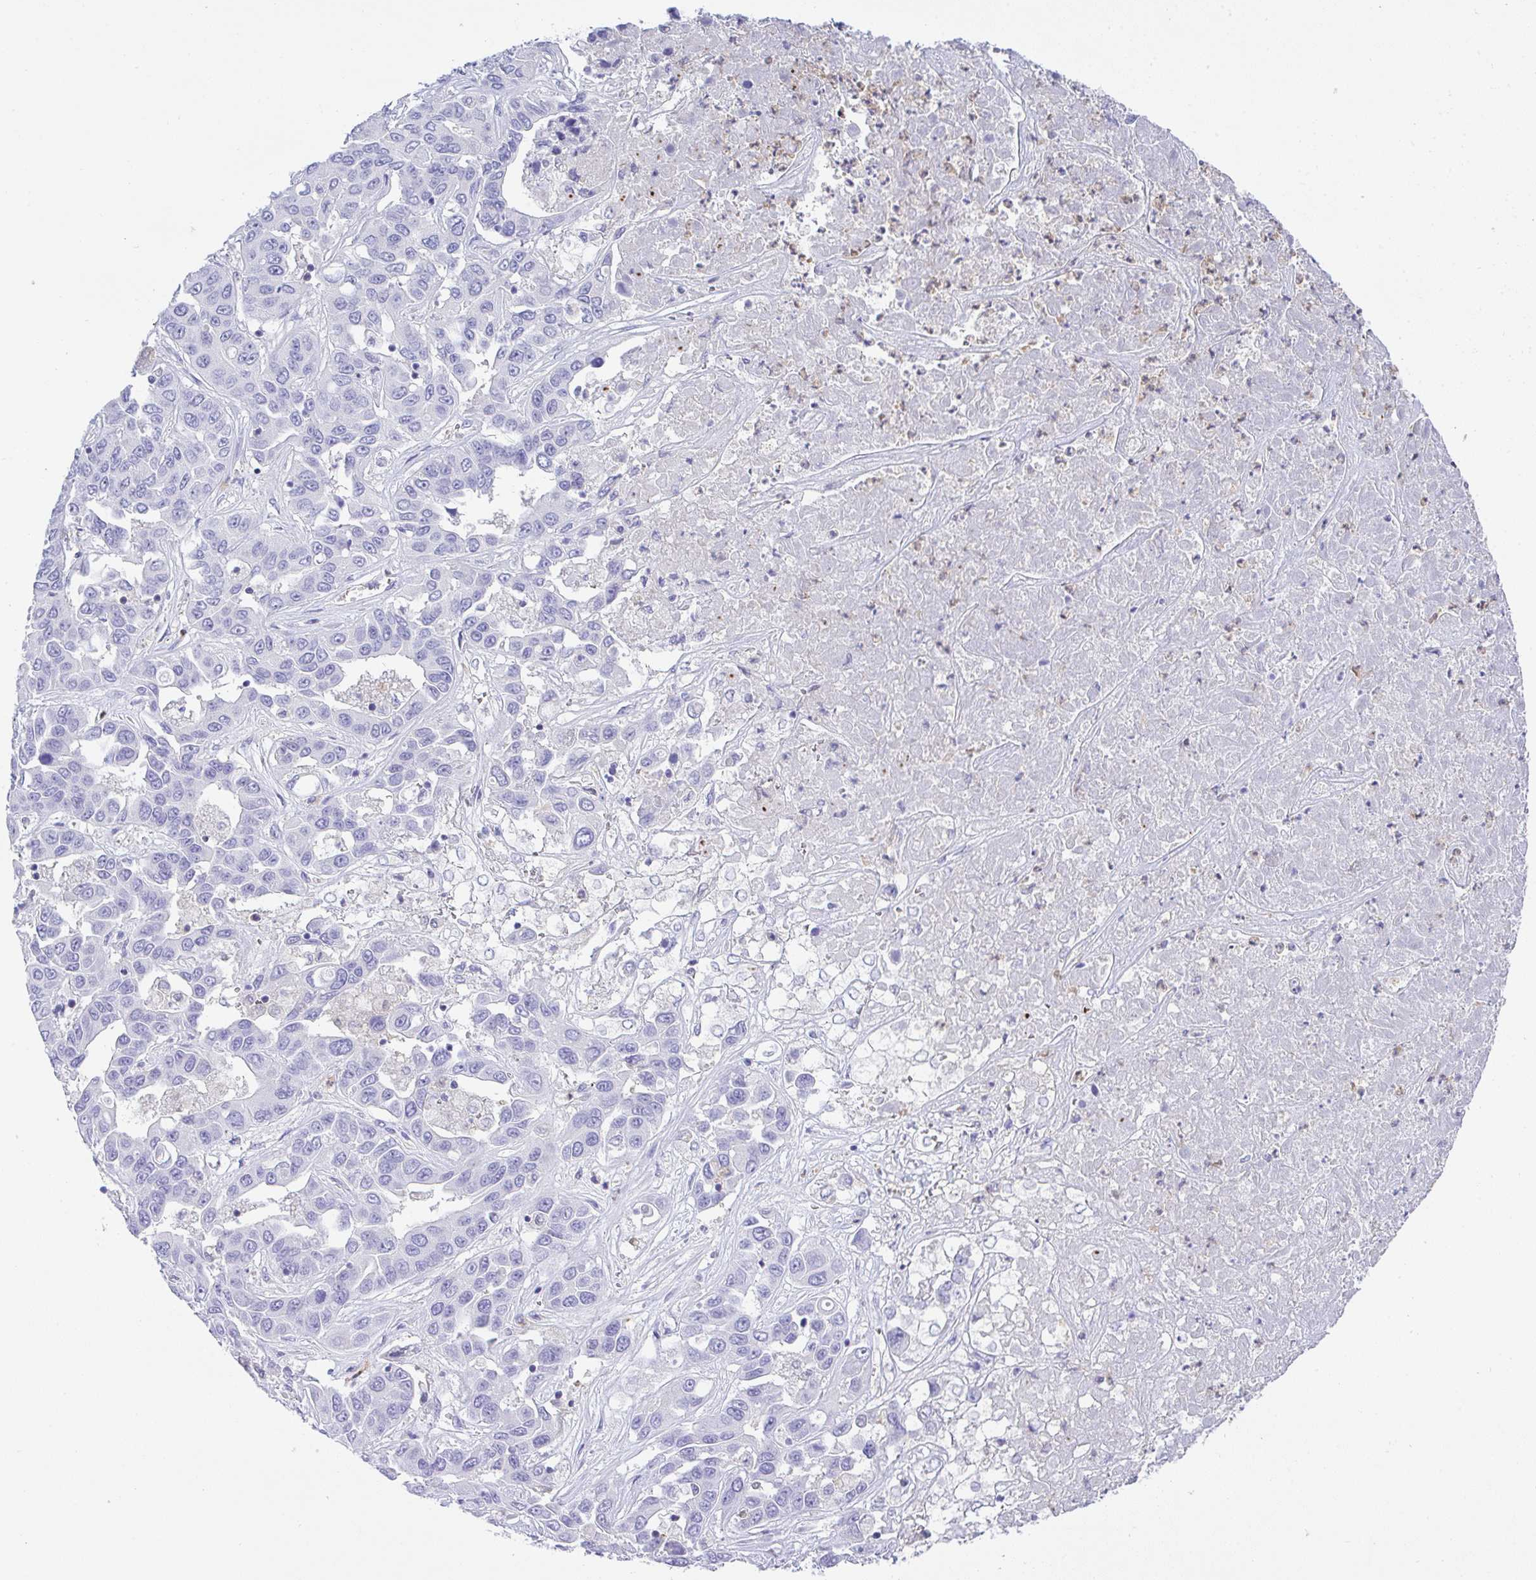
{"staining": {"intensity": "negative", "quantity": "none", "location": "none"}, "tissue": "liver cancer", "cell_type": "Tumor cells", "image_type": "cancer", "snomed": [{"axis": "morphology", "description": "Cholangiocarcinoma"}, {"axis": "topography", "description": "Liver"}], "caption": "IHC photomicrograph of neoplastic tissue: liver cancer (cholangiocarcinoma) stained with DAB (3,3'-diaminobenzidine) shows no significant protein staining in tumor cells.", "gene": "TNFAIP8", "patient": {"sex": "female", "age": 52}}